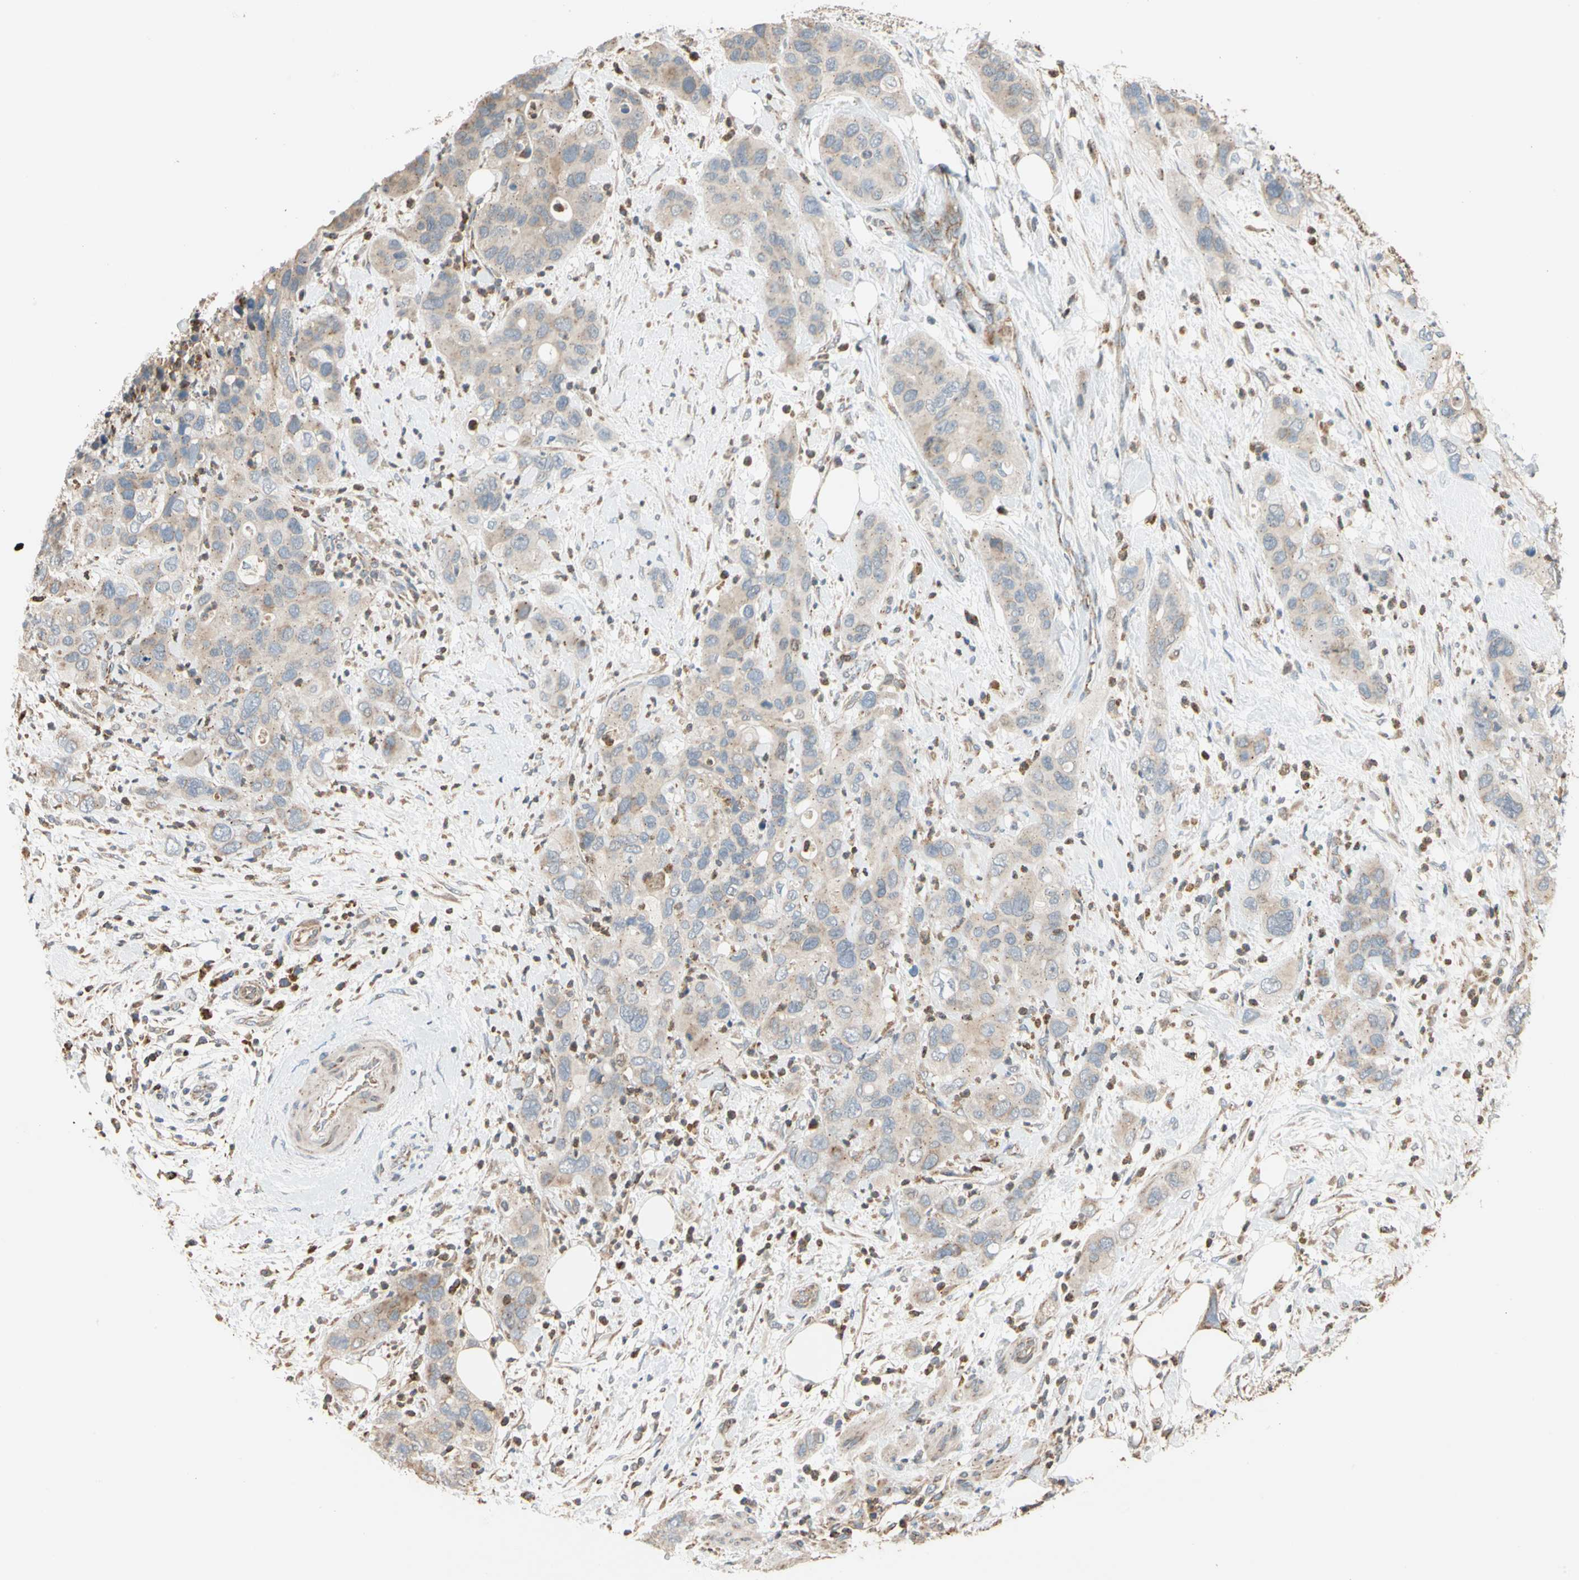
{"staining": {"intensity": "weak", "quantity": "<25%", "location": "cytoplasmic/membranous"}, "tissue": "pancreatic cancer", "cell_type": "Tumor cells", "image_type": "cancer", "snomed": [{"axis": "morphology", "description": "Adenocarcinoma, NOS"}, {"axis": "topography", "description": "Pancreas"}], "caption": "Image shows no significant protein expression in tumor cells of pancreatic adenocarcinoma.", "gene": "IP6K2", "patient": {"sex": "female", "age": 71}}